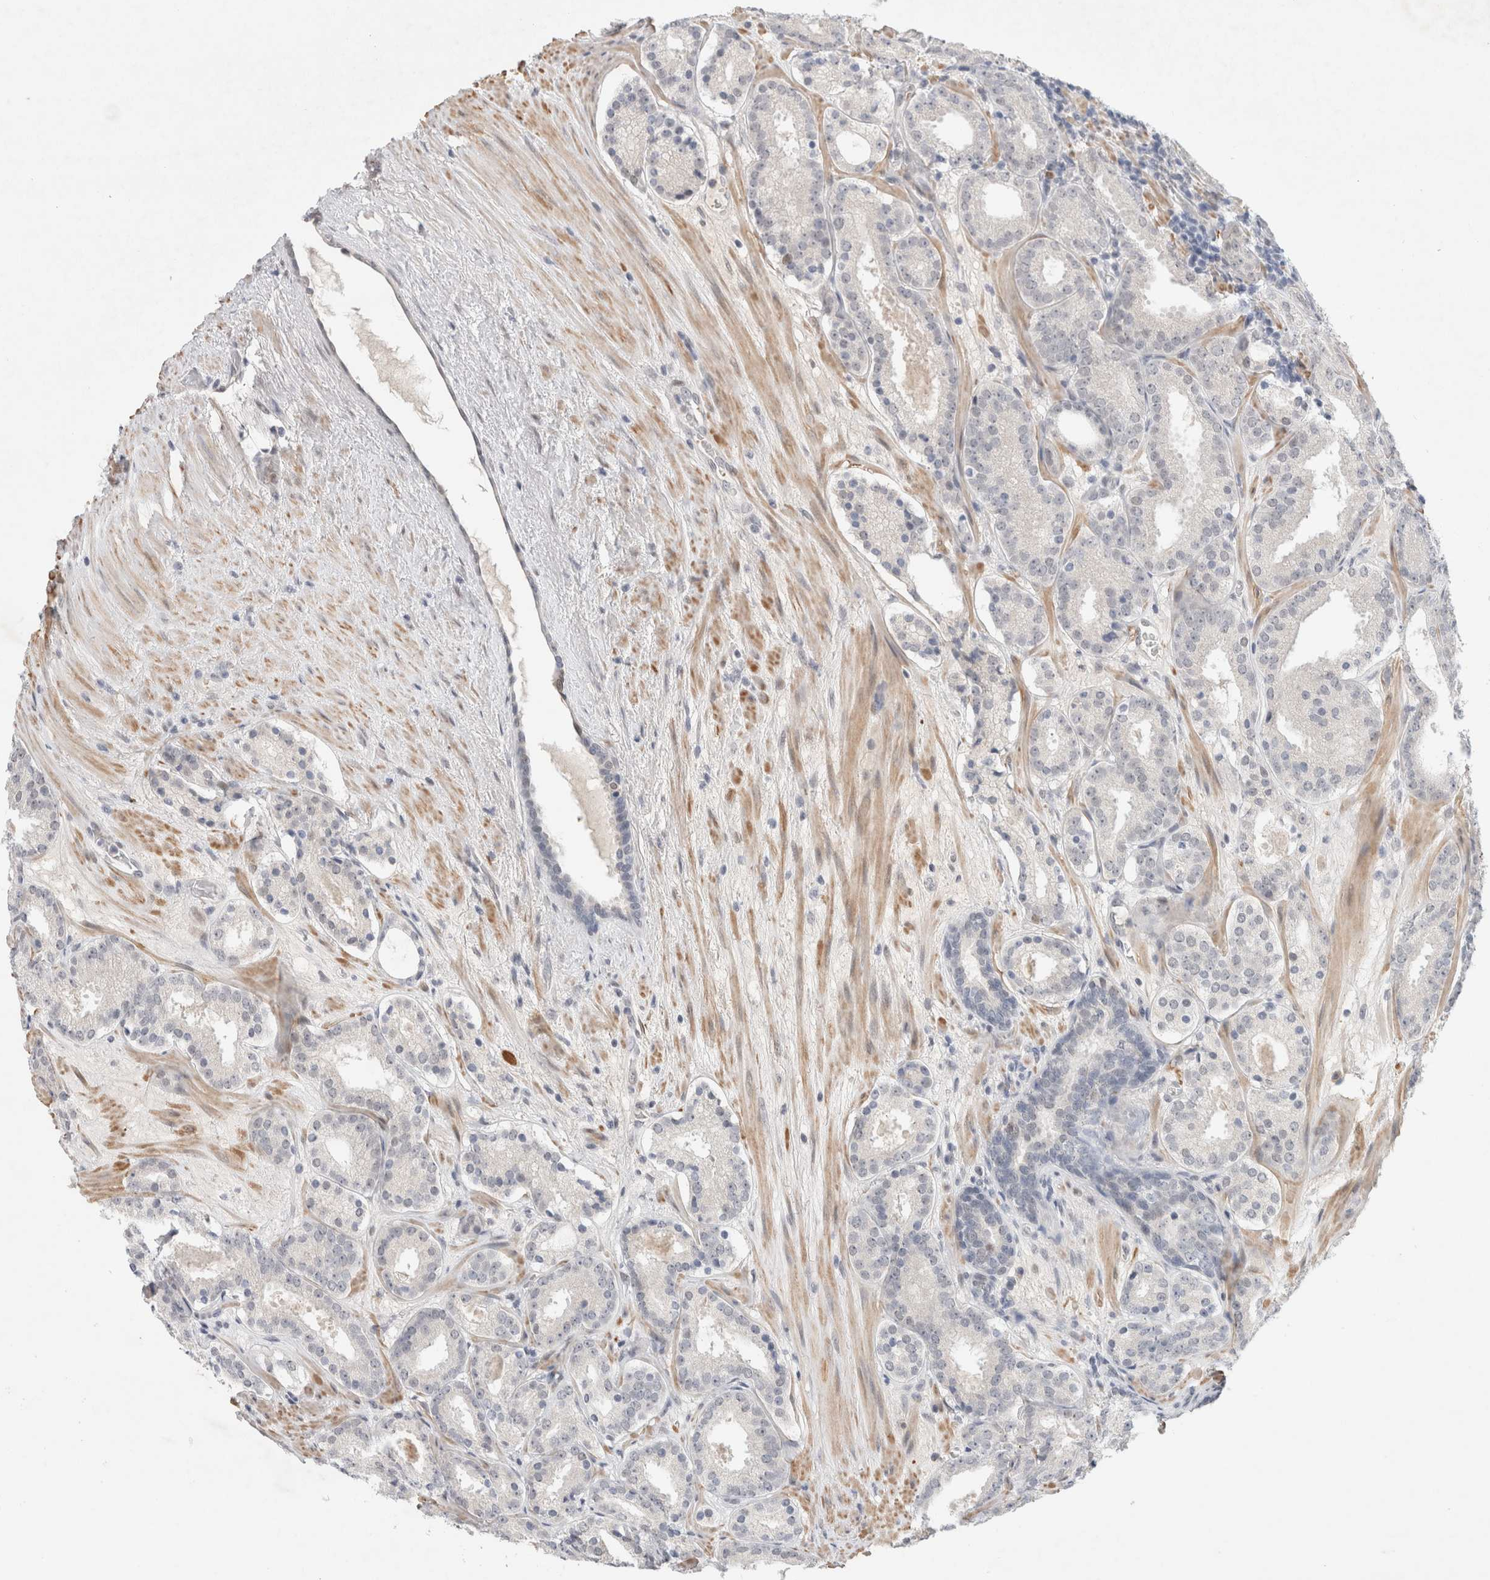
{"staining": {"intensity": "negative", "quantity": "none", "location": "none"}, "tissue": "prostate cancer", "cell_type": "Tumor cells", "image_type": "cancer", "snomed": [{"axis": "morphology", "description": "Adenocarcinoma, Low grade"}, {"axis": "topography", "description": "Prostate"}], "caption": "High power microscopy image of an immunohistochemistry (IHC) image of prostate low-grade adenocarcinoma, revealing no significant staining in tumor cells.", "gene": "KNL1", "patient": {"sex": "male", "age": 69}}